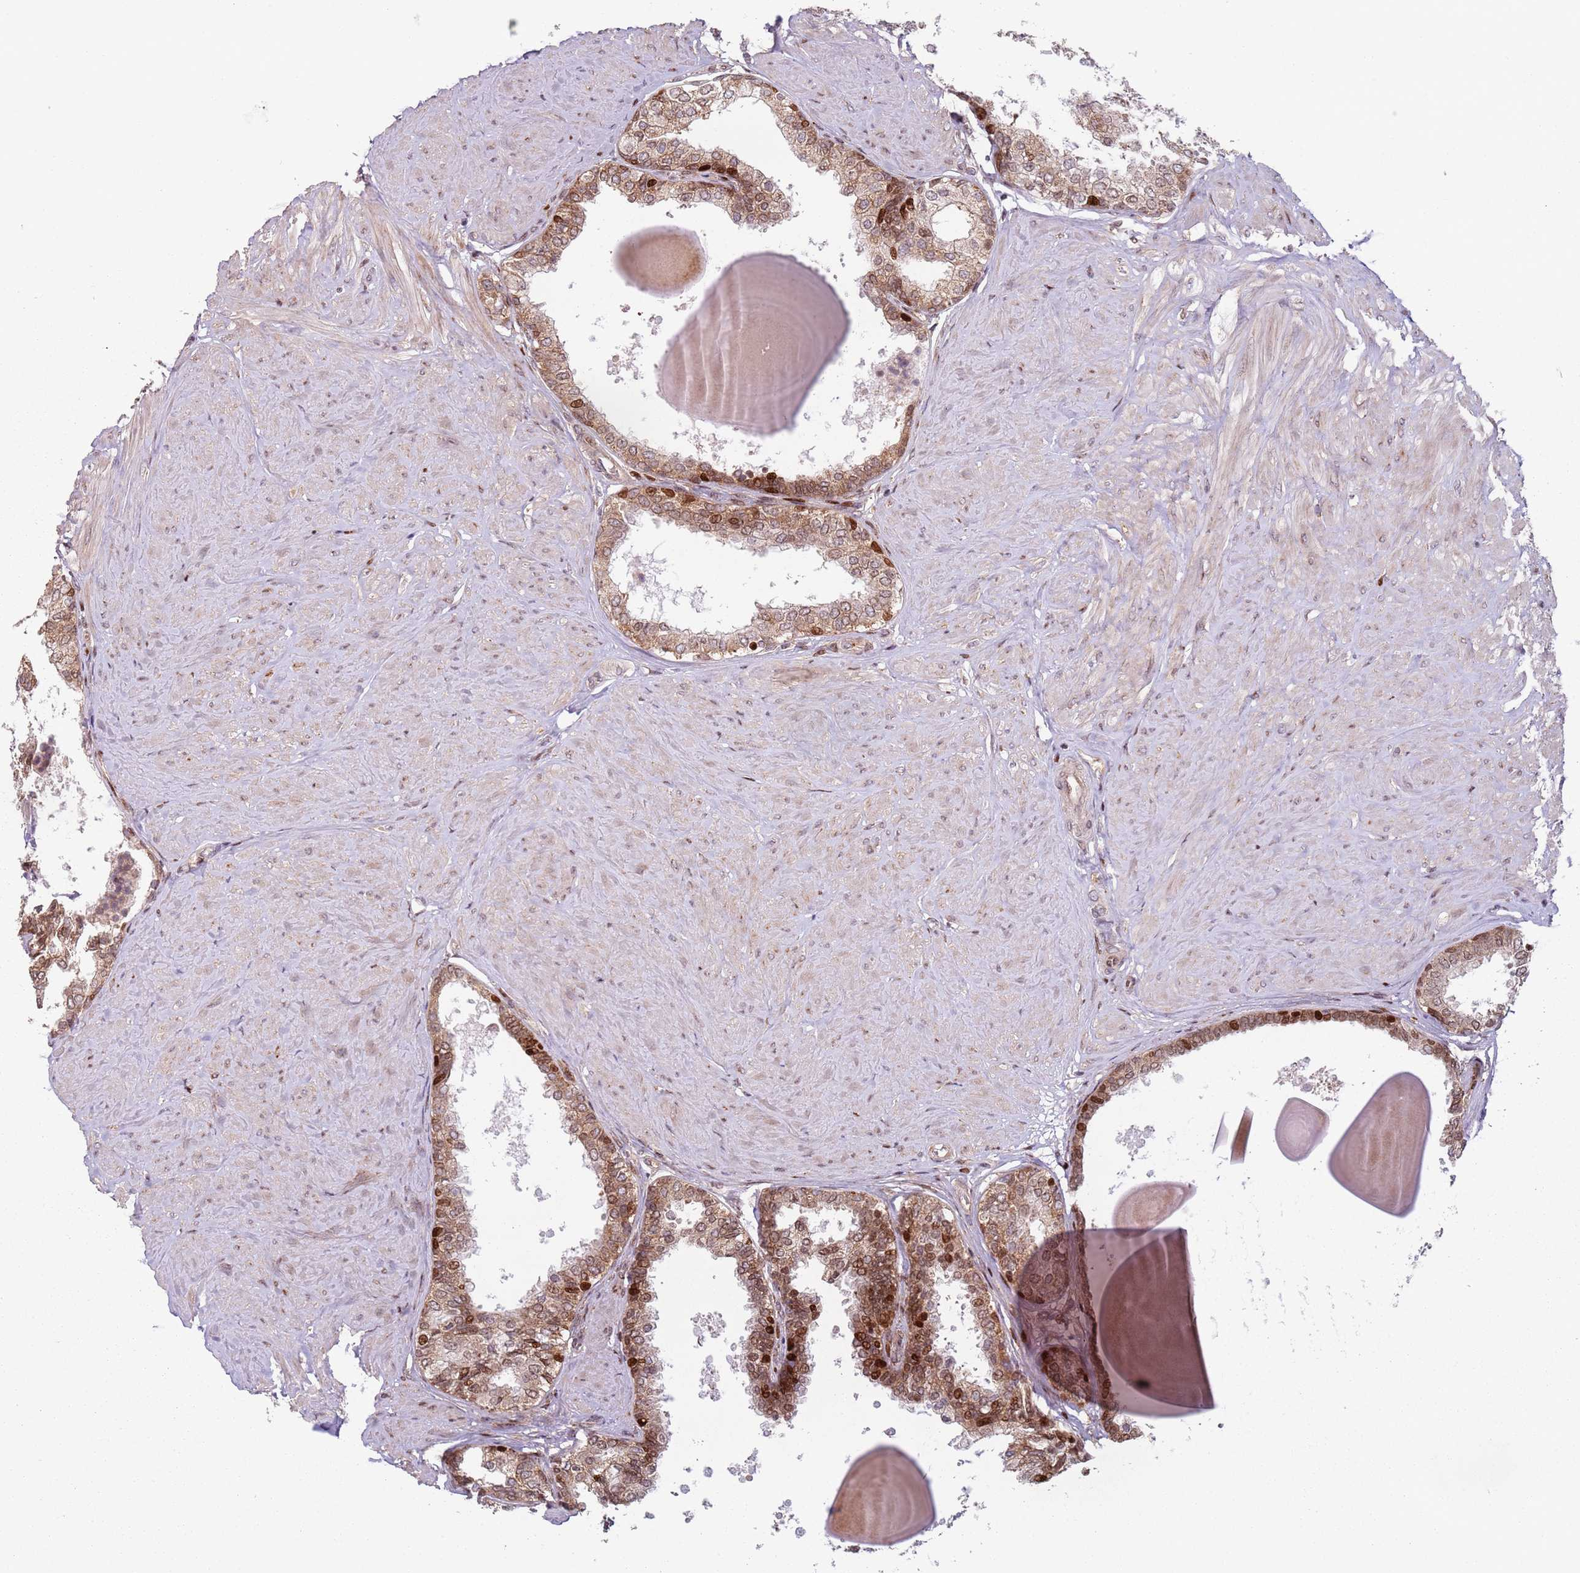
{"staining": {"intensity": "strong", "quantity": ">75%", "location": "cytoplasmic/membranous,nuclear"}, "tissue": "prostate", "cell_type": "Glandular cells", "image_type": "normal", "snomed": [{"axis": "morphology", "description": "Normal tissue, NOS"}, {"axis": "topography", "description": "Prostate"}], "caption": "Prostate stained with immunohistochemistry exhibits strong cytoplasmic/membranous,nuclear expression in about >75% of glandular cells. Using DAB (3,3'-diaminobenzidine) (brown) and hematoxylin (blue) stains, captured at high magnification using brightfield microscopy.", "gene": "HNRNPLL", "patient": {"sex": "male", "age": 48}}